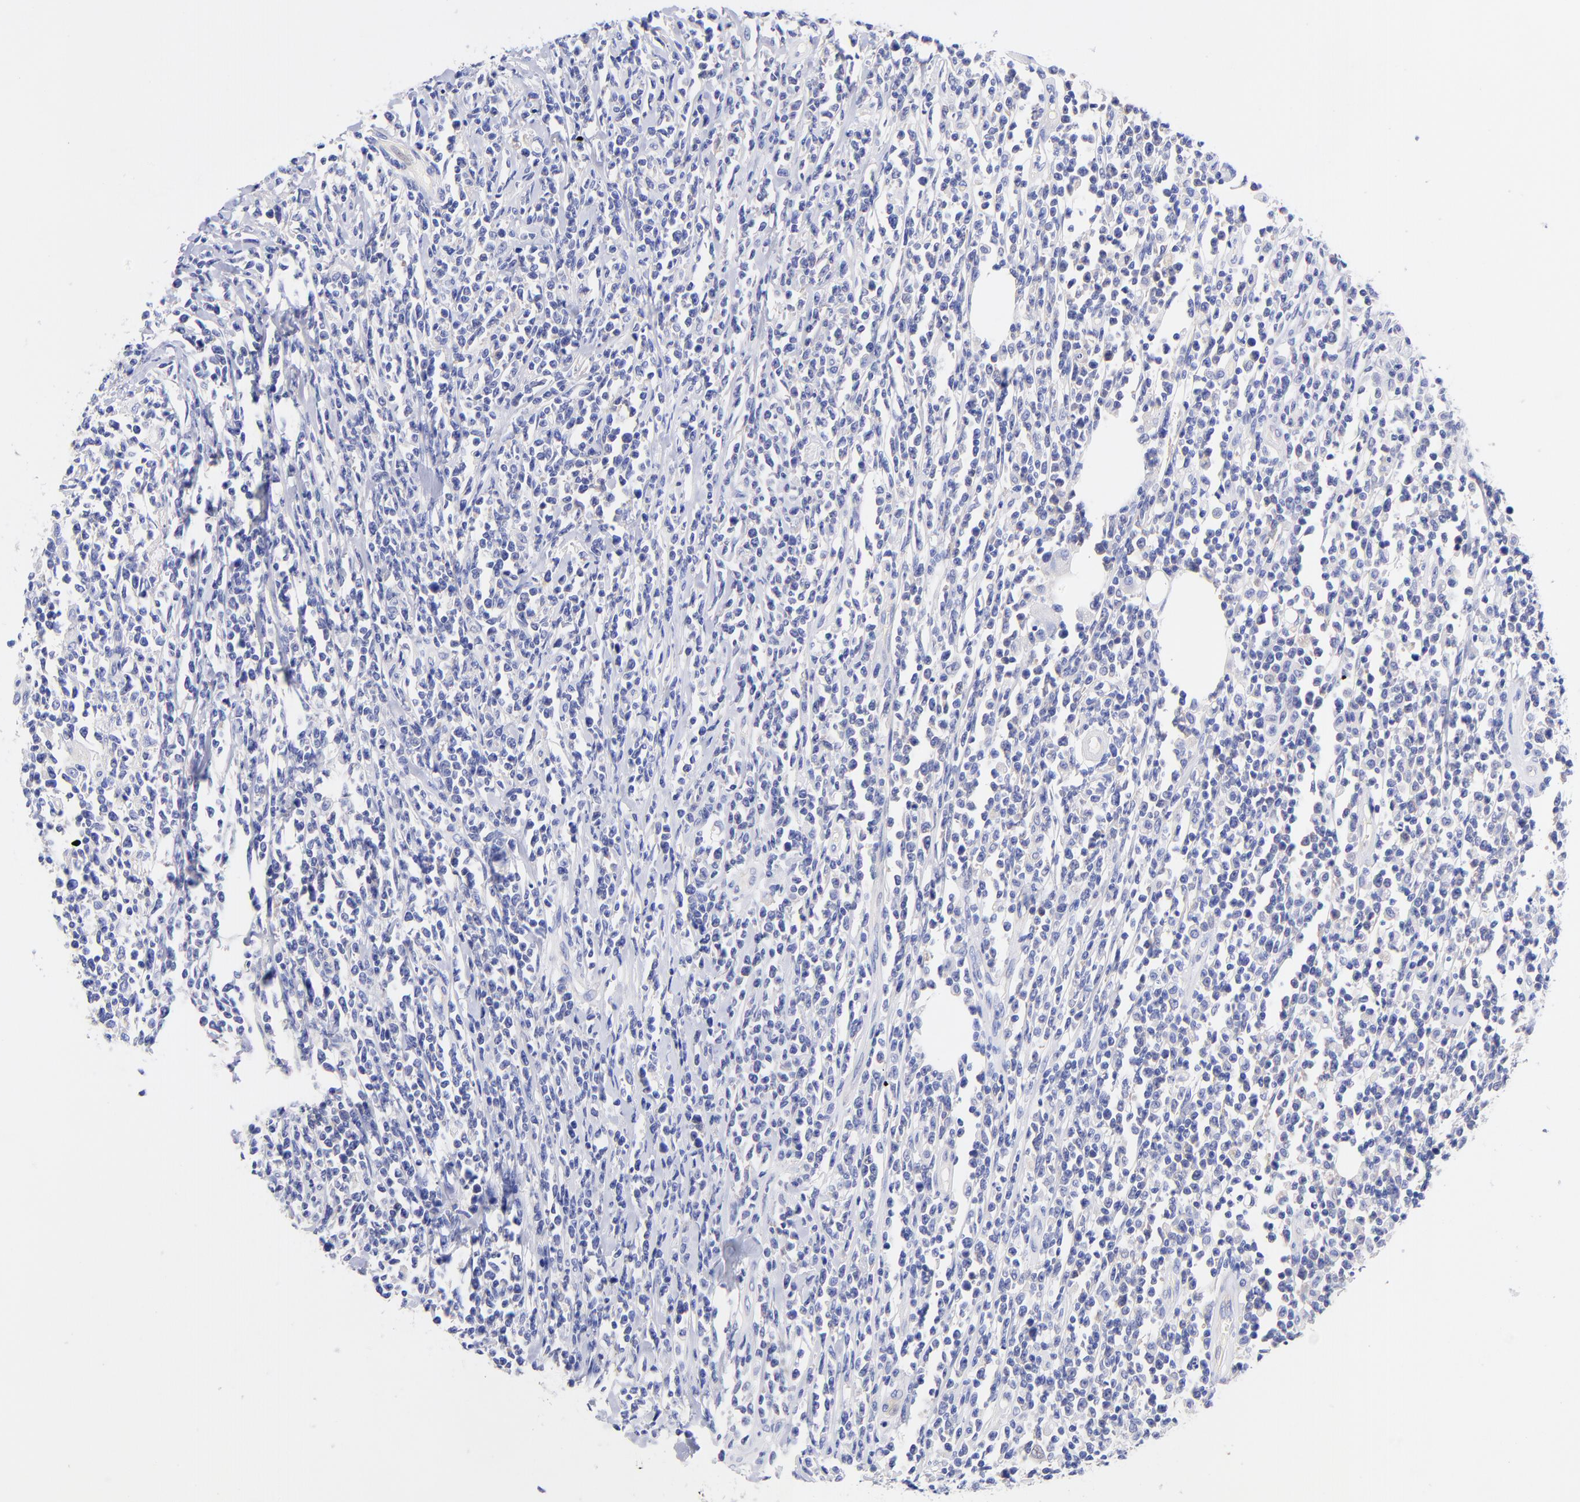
{"staining": {"intensity": "negative", "quantity": "none", "location": "none"}, "tissue": "lymphoma", "cell_type": "Tumor cells", "image_type": "cancer", "snomed": [{"axis": "morphology", "description": "Malignant lymphoma, non-Hodgkin's type, High grade"}, {"axis": "topography", "description": "Colon"}], "caption": "Immunohistochemistry (IHC) of high-grade malignant lymphoma, non-Hodgkin's type exhibits no expression in tumor cells.", "gene": "GPHN", "patient": {"sex": "male", "age": 82}}